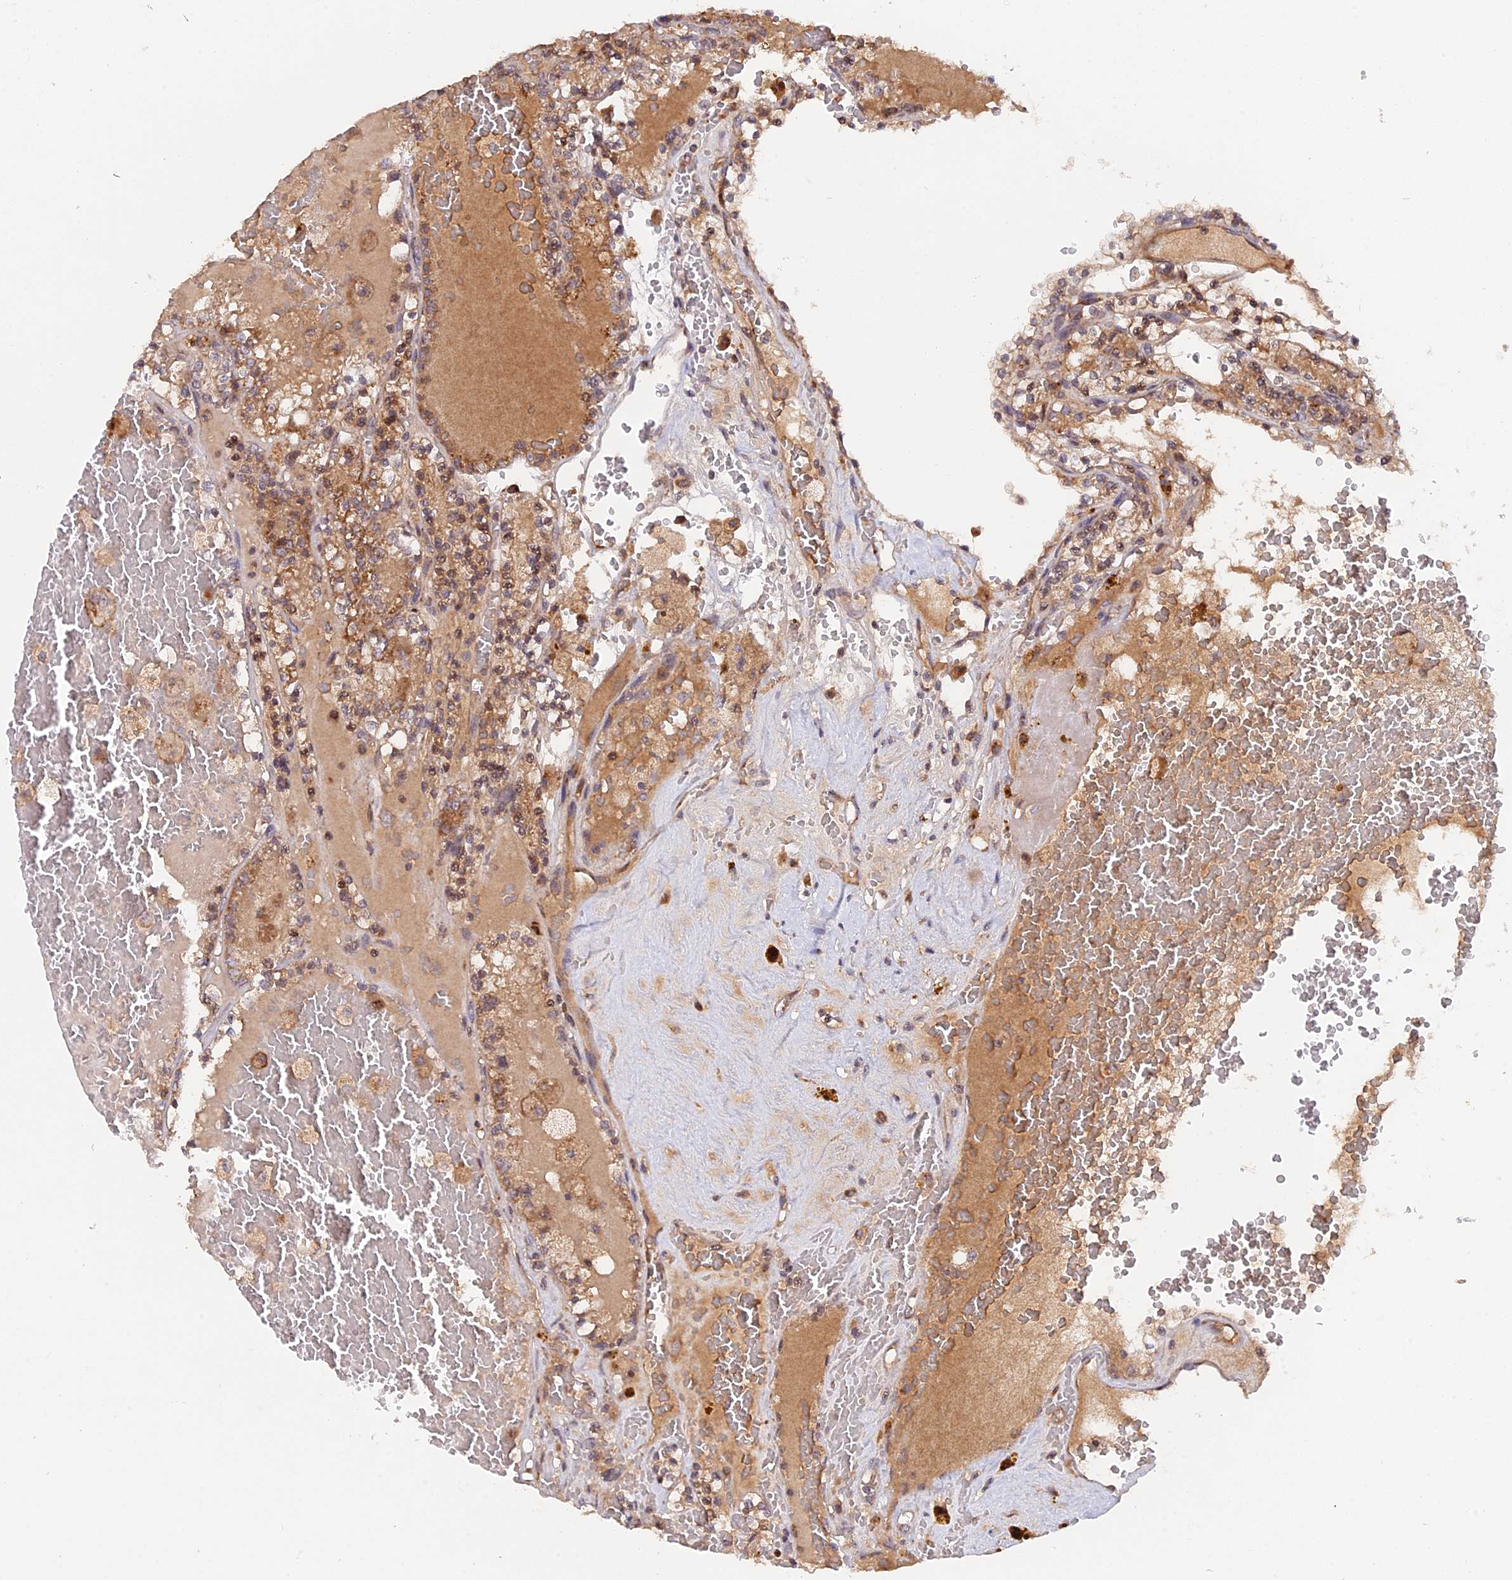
{"staining": {"intensity": "moderate", "quantity": "25%-75%", "location": "cytoplasmic/membranous"}, "tissue": "renal cancer", "cell_type": "Tumor cells", "image_type": "cancer", "snomed": [{"axis": "morphology", "description": "Adenocarcinoma, NOS"}, {"axis": "topography", "description": "Kidney"}], "caption": "Renal adenocarcinoma stained with immunohistochemistry shows moderate cytoplasmic/membranous expression in about 25%-75% of tumor cells.", "gene": "MPV17L", "patient": {"sex": "female", "age": 56}}